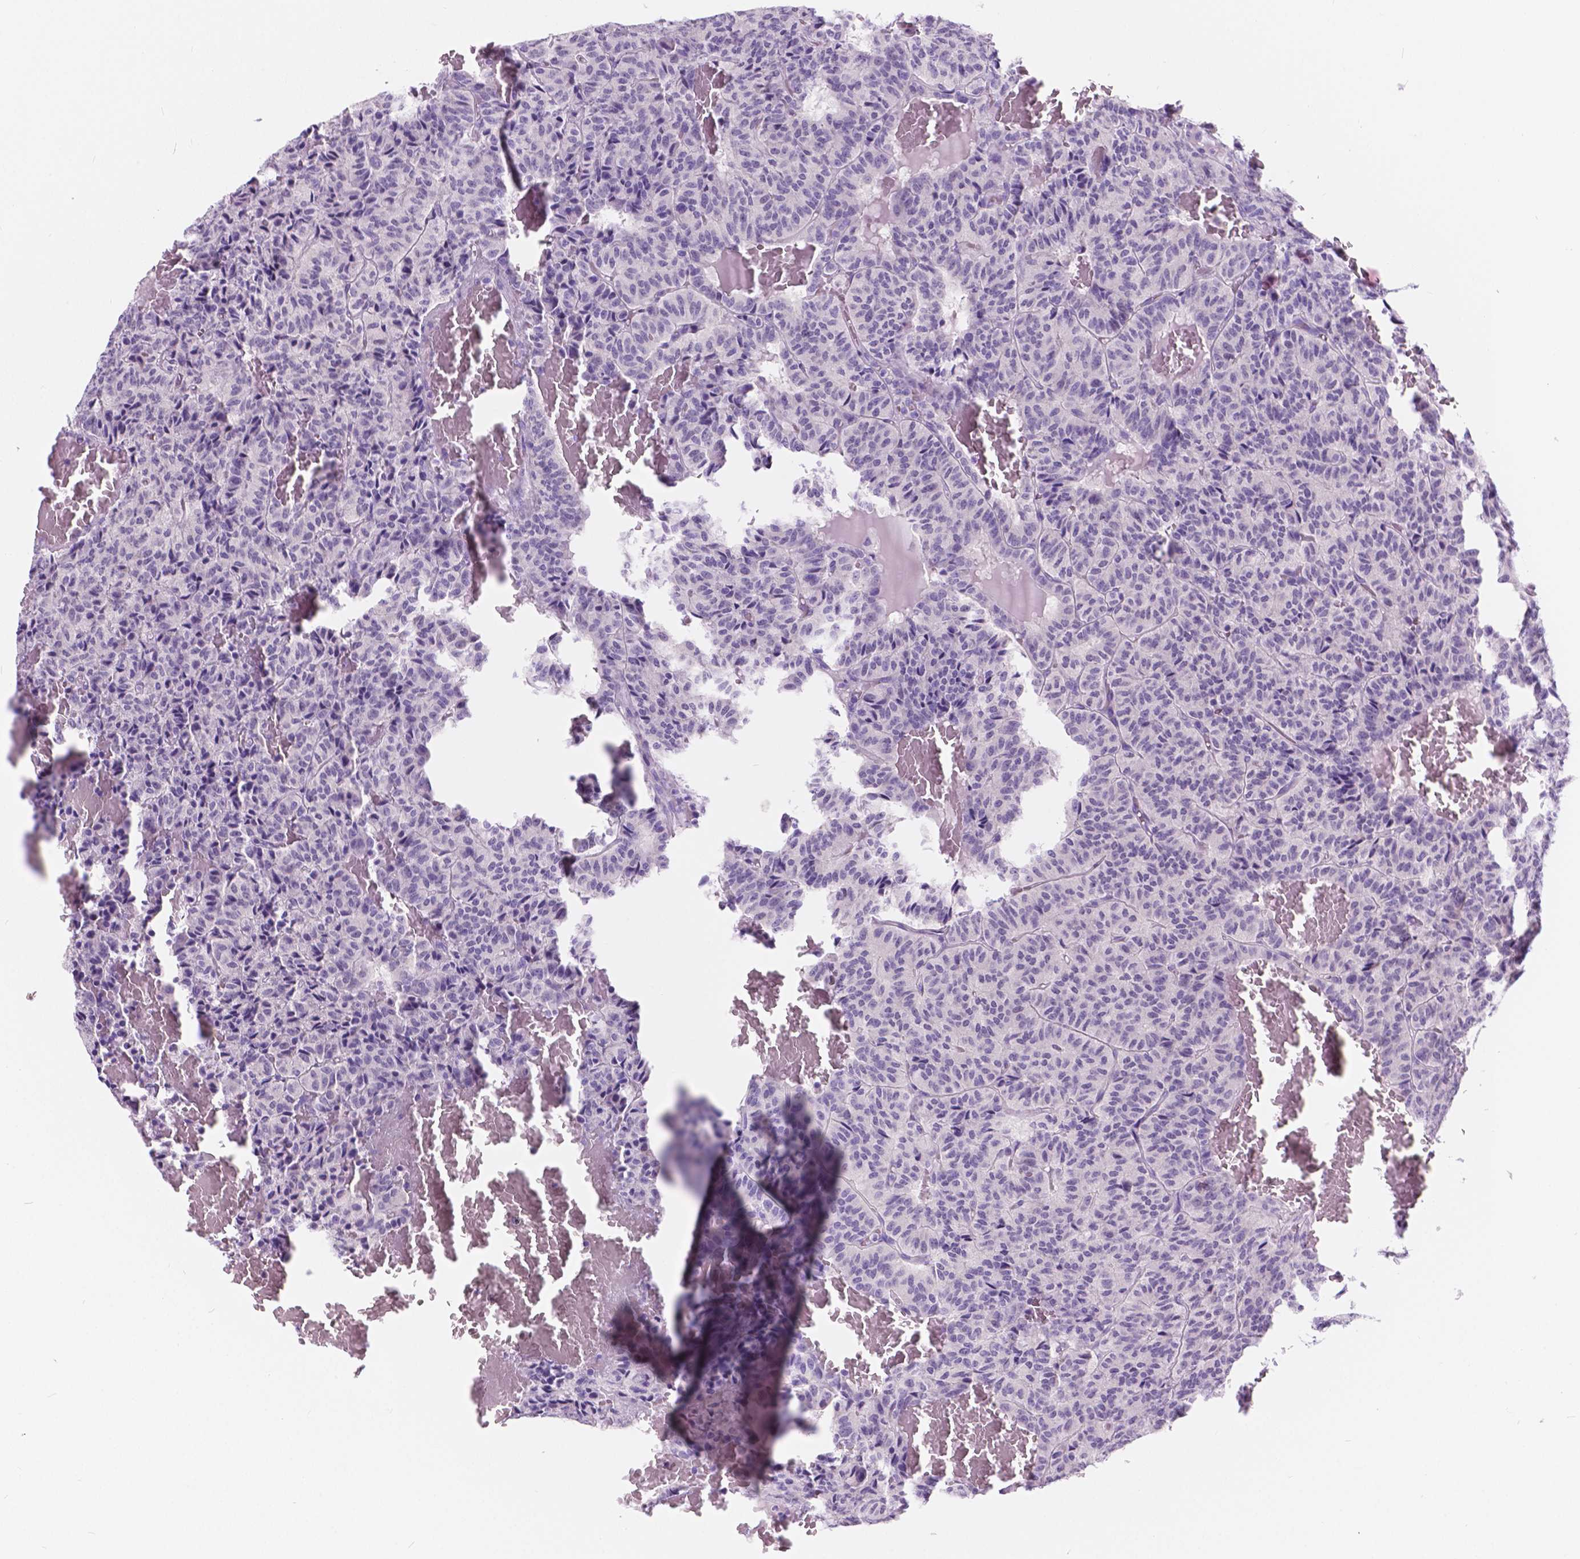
{"staining": {"intensity": "negative", "quantity": "none", "location": "none"}, "tissue": "carcinoid", "cell_type": "Tumor cells", "image_type": "cancer", "snomed": [{"axis": "morphology", "description": "Carcinoid, malignant, NOS"}, {"axis": "topography", "description": "Lung"}], "caption": "Histopathology image shows no significant protein positivity in tumor cells of carcinoid. (DAB IHC visualized using brightfield microscopy, high magnification).", "gene": "ARMS2", "patient": {"sex": "male", "age": 70}}